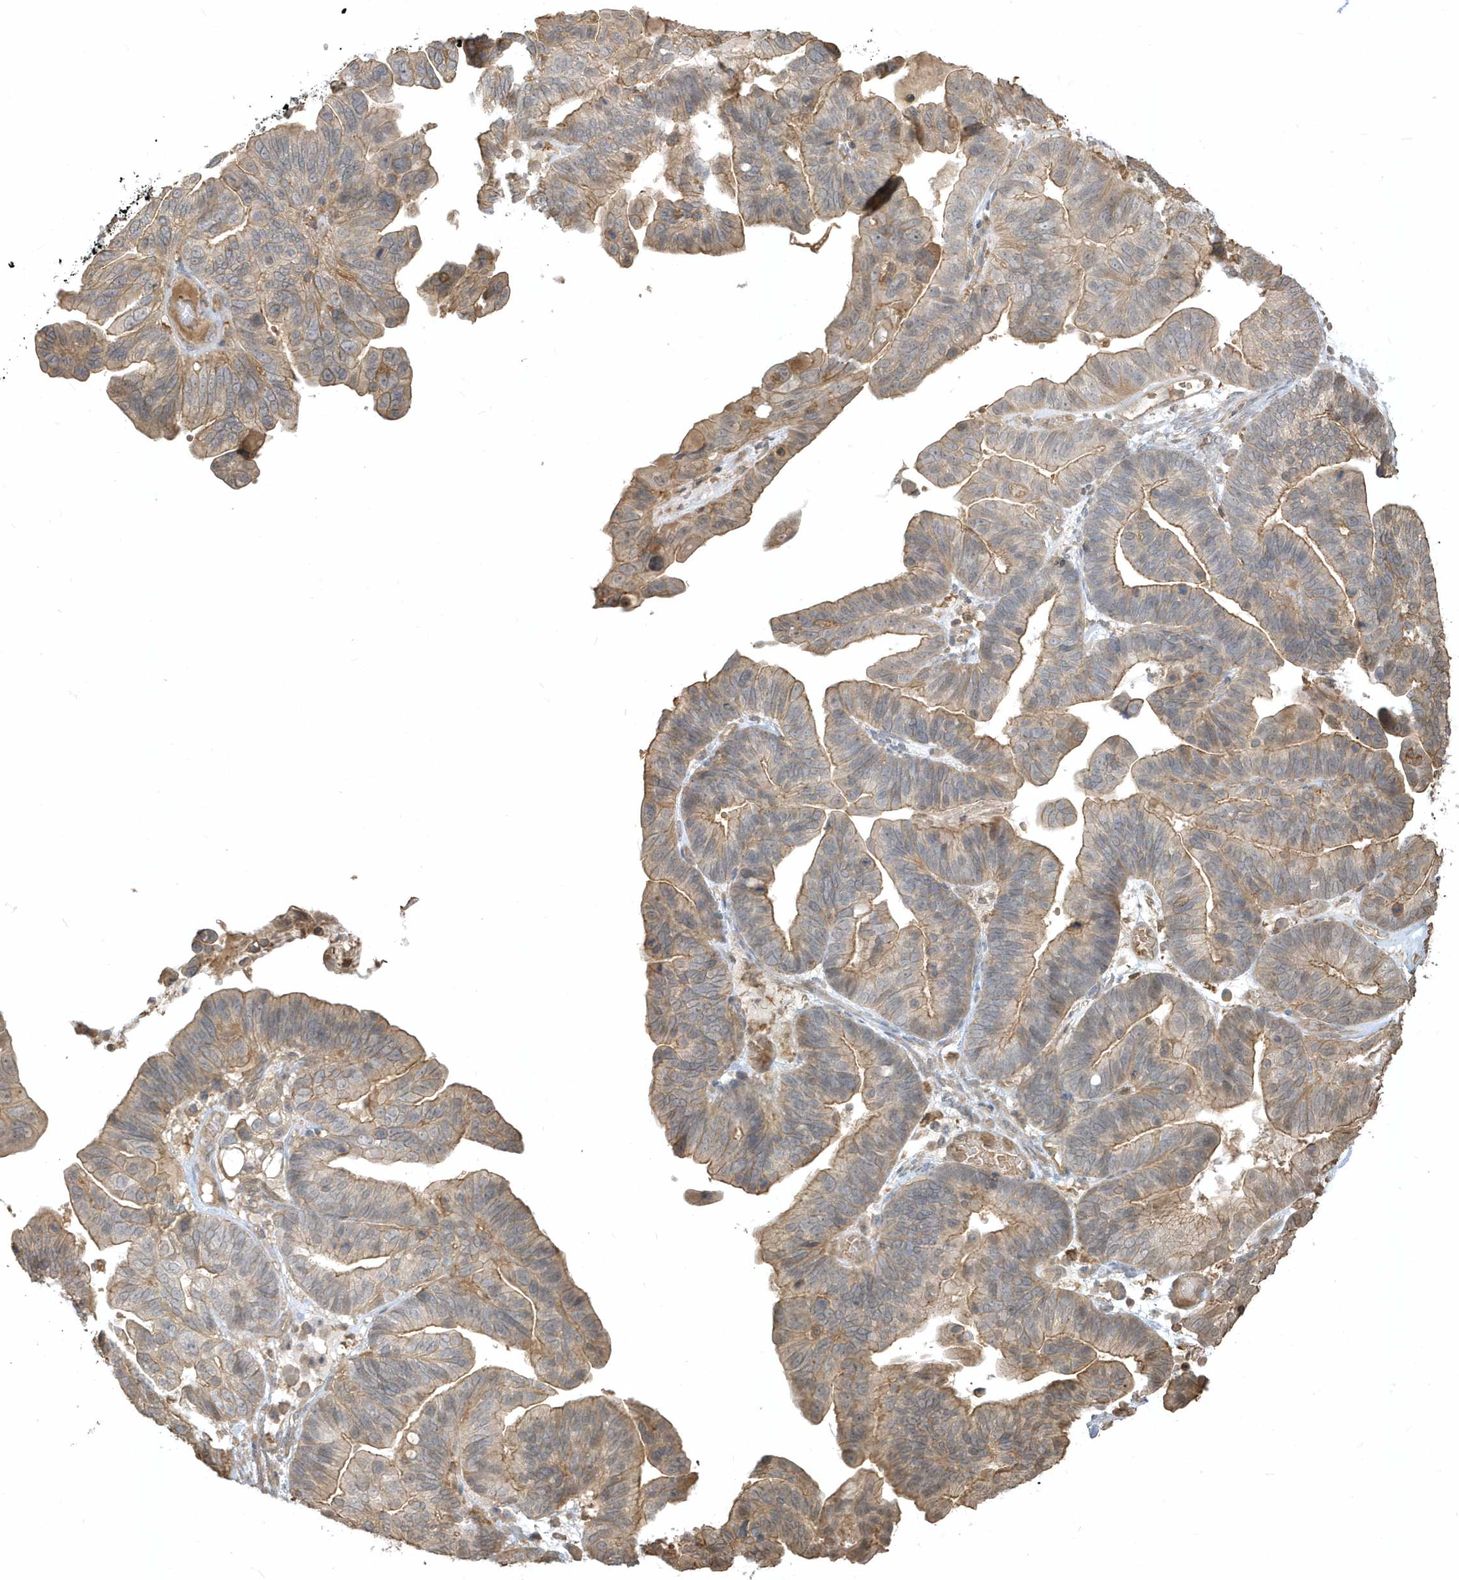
{"staining": {"intensity": "moderate", "quantity": "25%-75%", "location": "cytoplasmic/membranous"}, "tissue": "ovarian cancer", "cell_type": "Tumor cells", "image_type": "cancer", "snomed": [{"axis": "morphology", "description": "Cystadenocarcinoma, serous, NOS"}, {"axis": "topography", "description": "Ovary"}], "caption": "Human ovarian cancer stained for a protein (brown) reveals moderate cytoplasmic/membranous positive staining in approximately 25%-75% of tumor cells.", "gene": "ZBTB8A", "patient": {"sex": "female", "age": 56}}